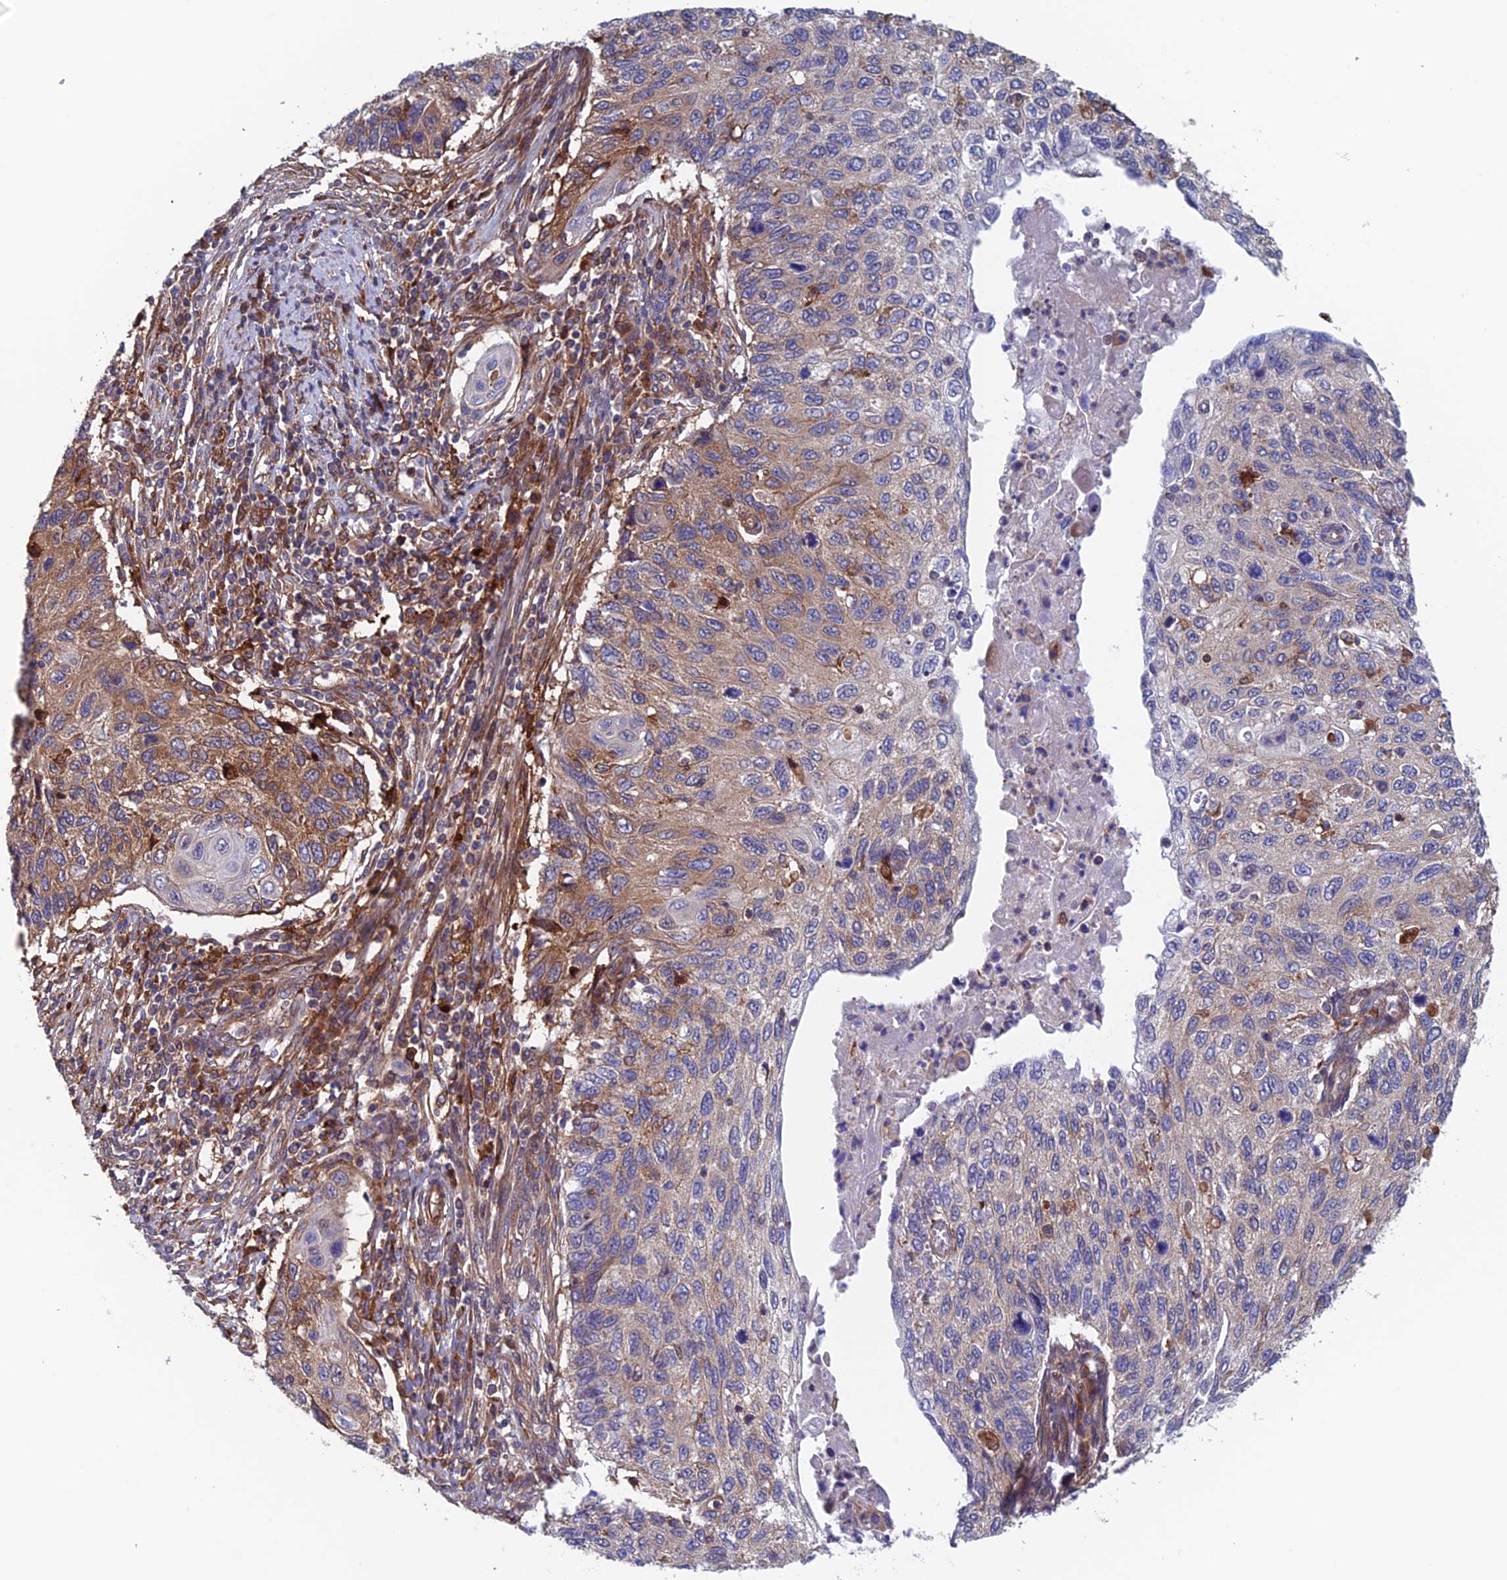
{"staining": {"intensity": "weak", "quantity": "<25%", "location": "cytoplasmic/membranous"}, "tissue": "cervical cancer", "cell_type": "Tumor cells", "image_type": "cancer", "snomed": [{"axis": "morphology", "description": "Squamous cell carcinoma, NOS"}, {"axis": "topography", "description": "Cervix"}], "caption": "A high-resolution micrograph shows immunohistochemistry (IHC) staining of squamous cell carcinoma (cervical), which exhibits no significant staining in tumor cells.", "gene": "NUDT16L1", "patient": {"sex": "female", "age": 70}}